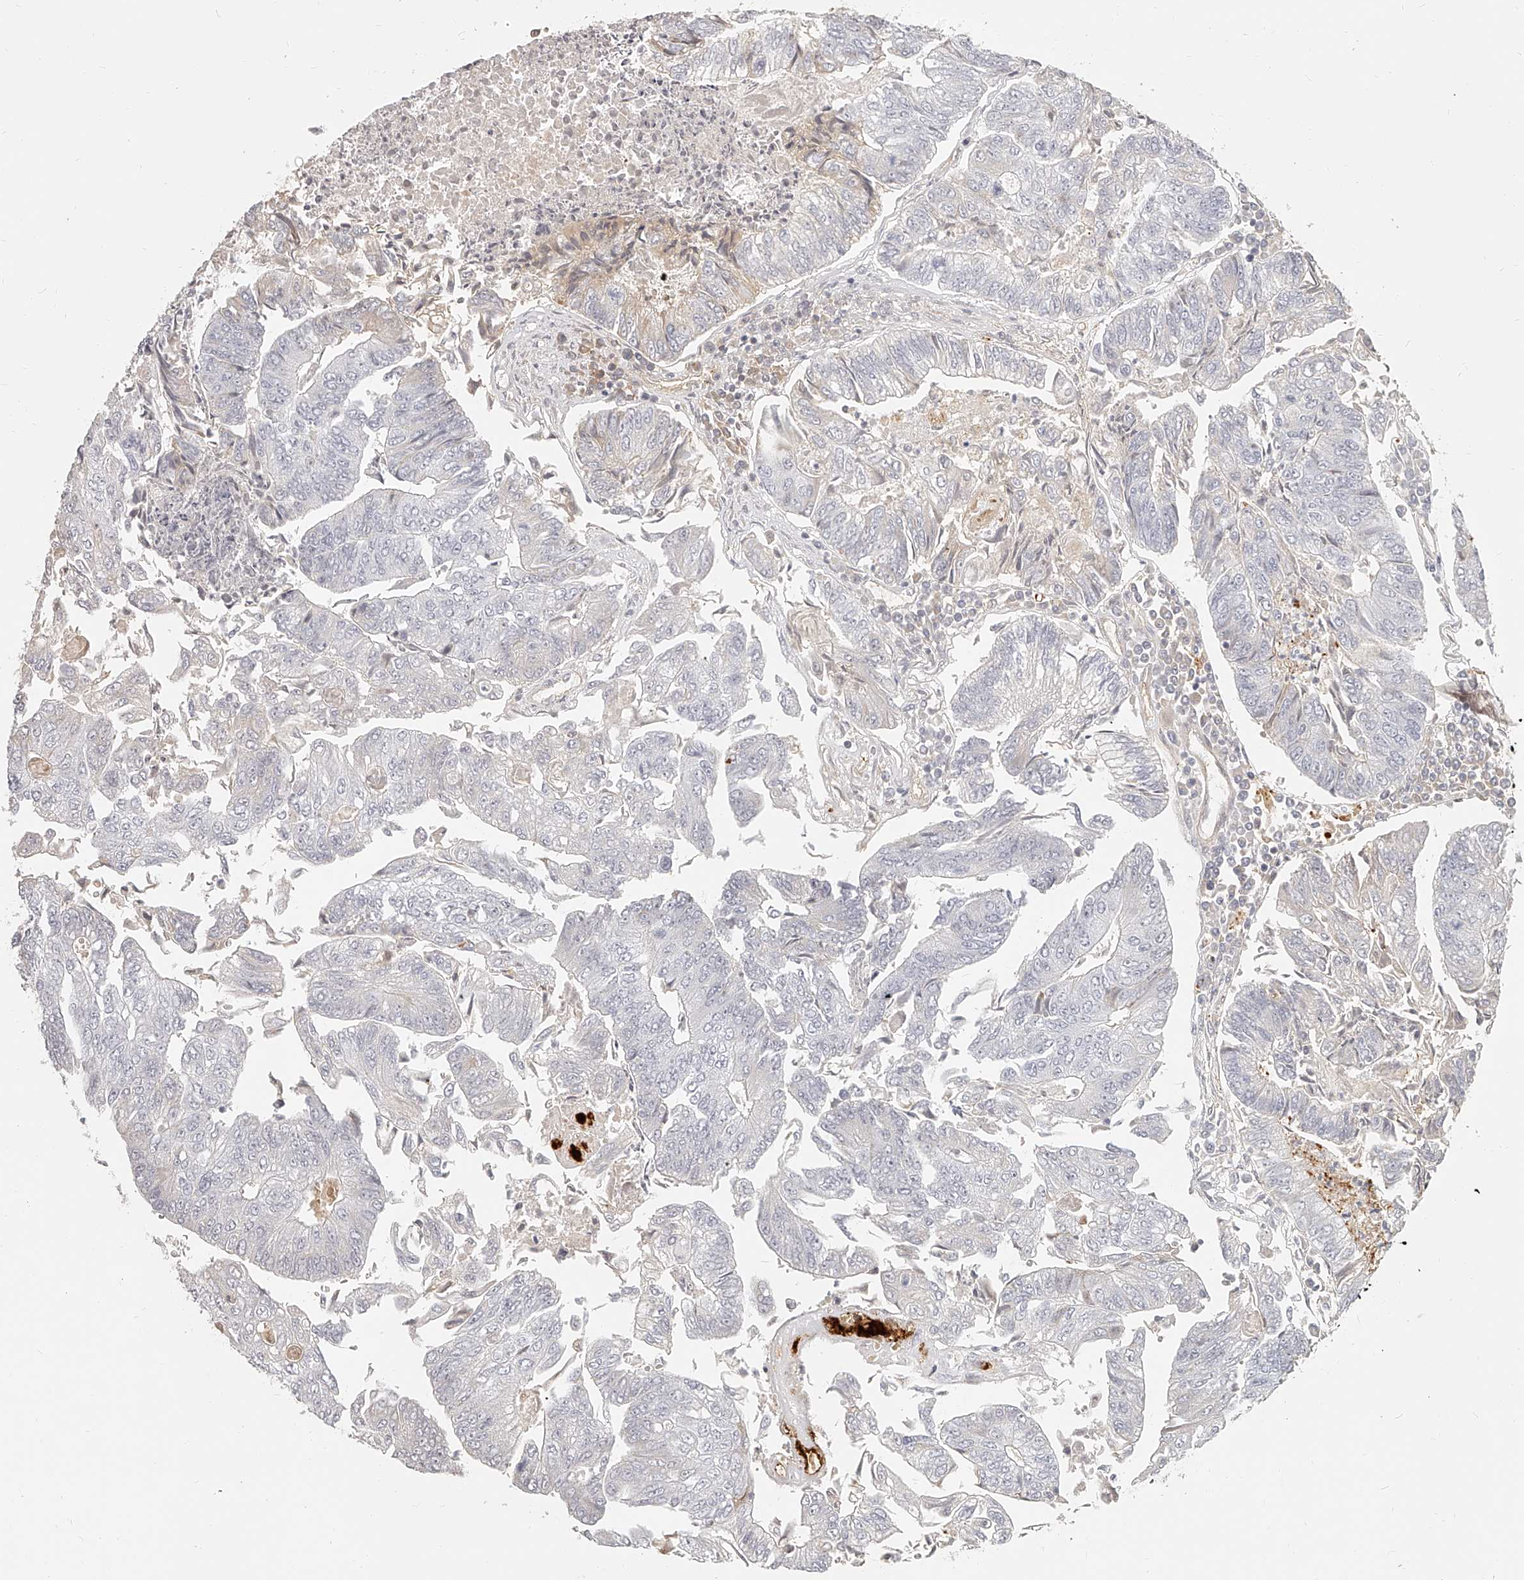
{"staining": {"intensity": "weak", "quantity": "<25%", "location": "cytoplasmic/membranous"}, "tissue": "colorectal cancer", "cell_type": "Tumor cells", "image_type": "cancer", "snomed": [{"axis": "morphology", "description": "Adenocarcinoma, NOS"}, {"axis": "topography", "description": "Colon"}], "caption": "A high-resolution micrograph shows immunohistochemistry staining of colorectal cancer, which exhibits no significant positivity in tumor cells.", "gene": "ITGB3", "patient": {"sex": "female", "age": 67}}